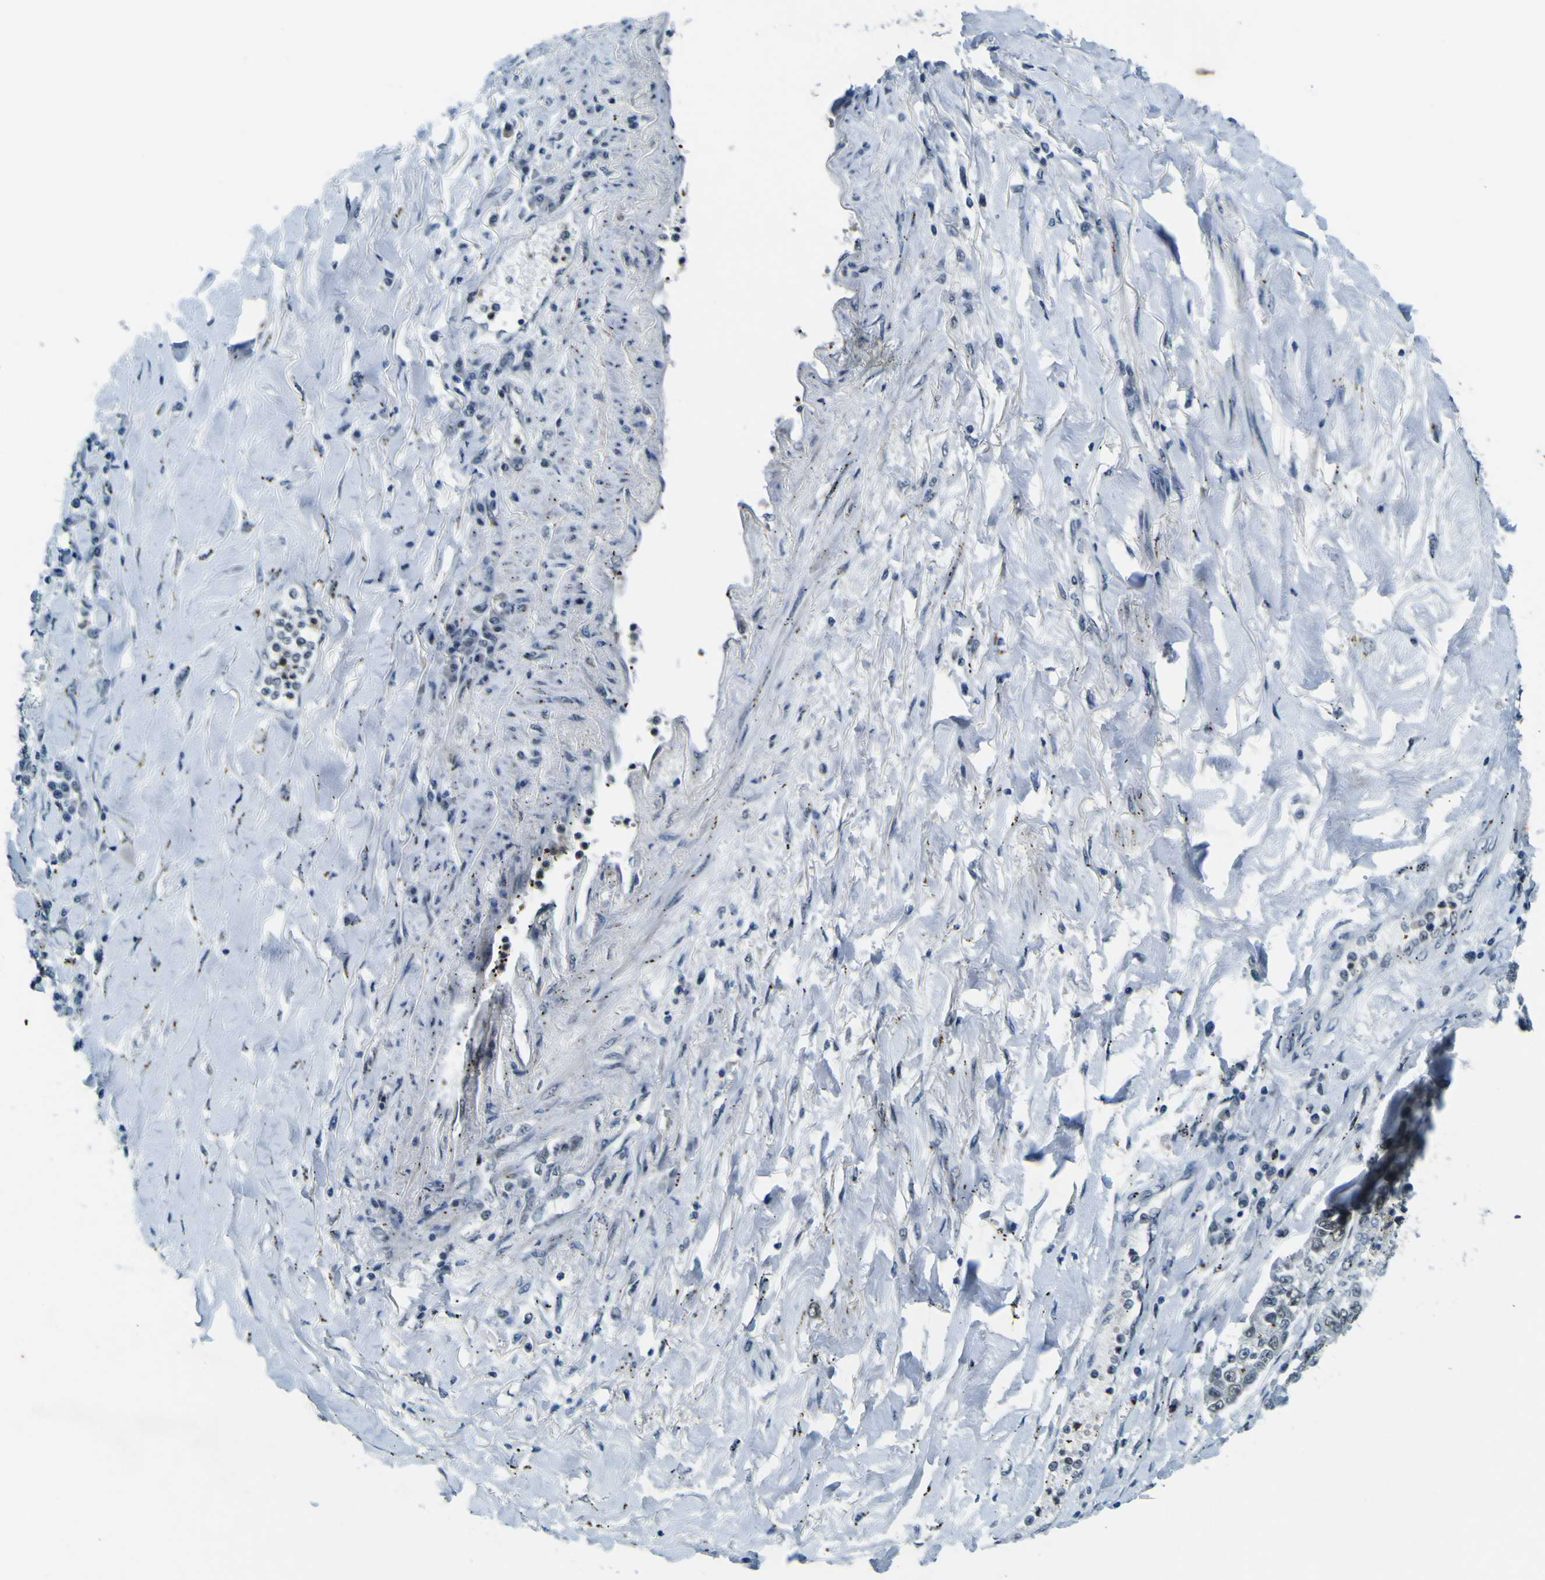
{"staining": {"intensity": "negative", "quantity": "none", "location": "none"}, "tissue": "lung cancer", "cell_type": "Tumor cells", "image_type": "cancer", "snomed": [{"axis": "morphology", "description": "Adenocarcinoma, NOS"}, {"axis": "topography", "description": "Lung"}], "caption": "The IHC photomicrograph has no significant expression in tumor cells of lung cancer (adenocarcinoma) tissue.", "gene": "CEBPG", "patient": {"sex": "male", "age": 49}}